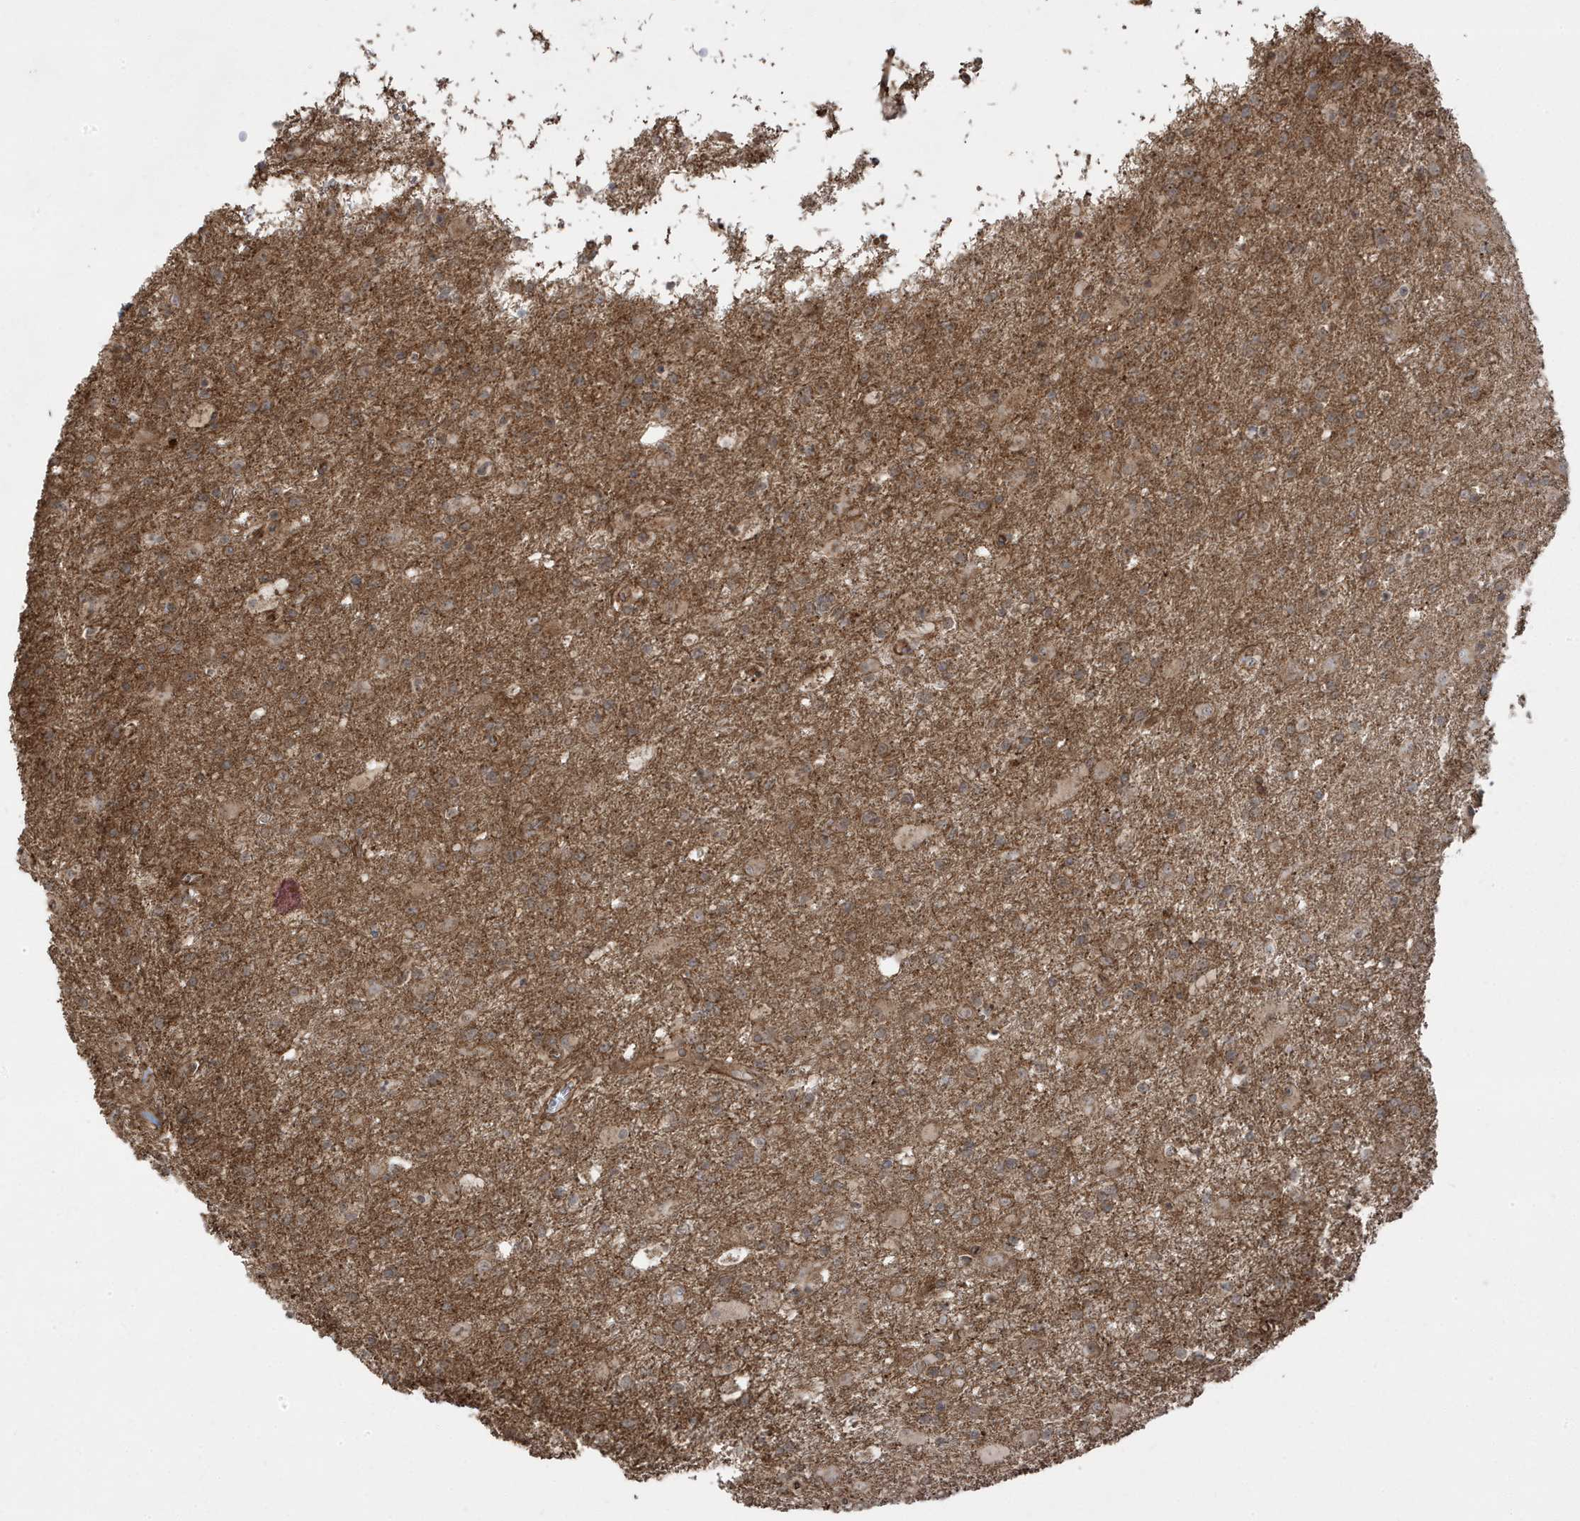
{"staining": {"intensity": "moderate", "quantity": "<25%", "location": "cytoplasmic/membranous"}, "tissue": "glioma", "cell_type": "Tumor cells", "image_type": "cancer", "snomed": [{"axis": "morphology", "description": "Glioma, malignant, Low grade"}, {"axis": "topography", "description": "Brain"}], "caption": "DAB (3,3'-diaminobenzidine) immunohistochemical staining of human malignant low-grade glioma reveals moderate cytoplasmic/membranous protein expression in approximately <25% of tumor cells. The protein is stained brown, and the nuclei are stained in blue (DAB IHC with brightfield microscopy, high magnification).", "gene": "DNAJC12", "patient": {"sex": "male", "age": 65}}